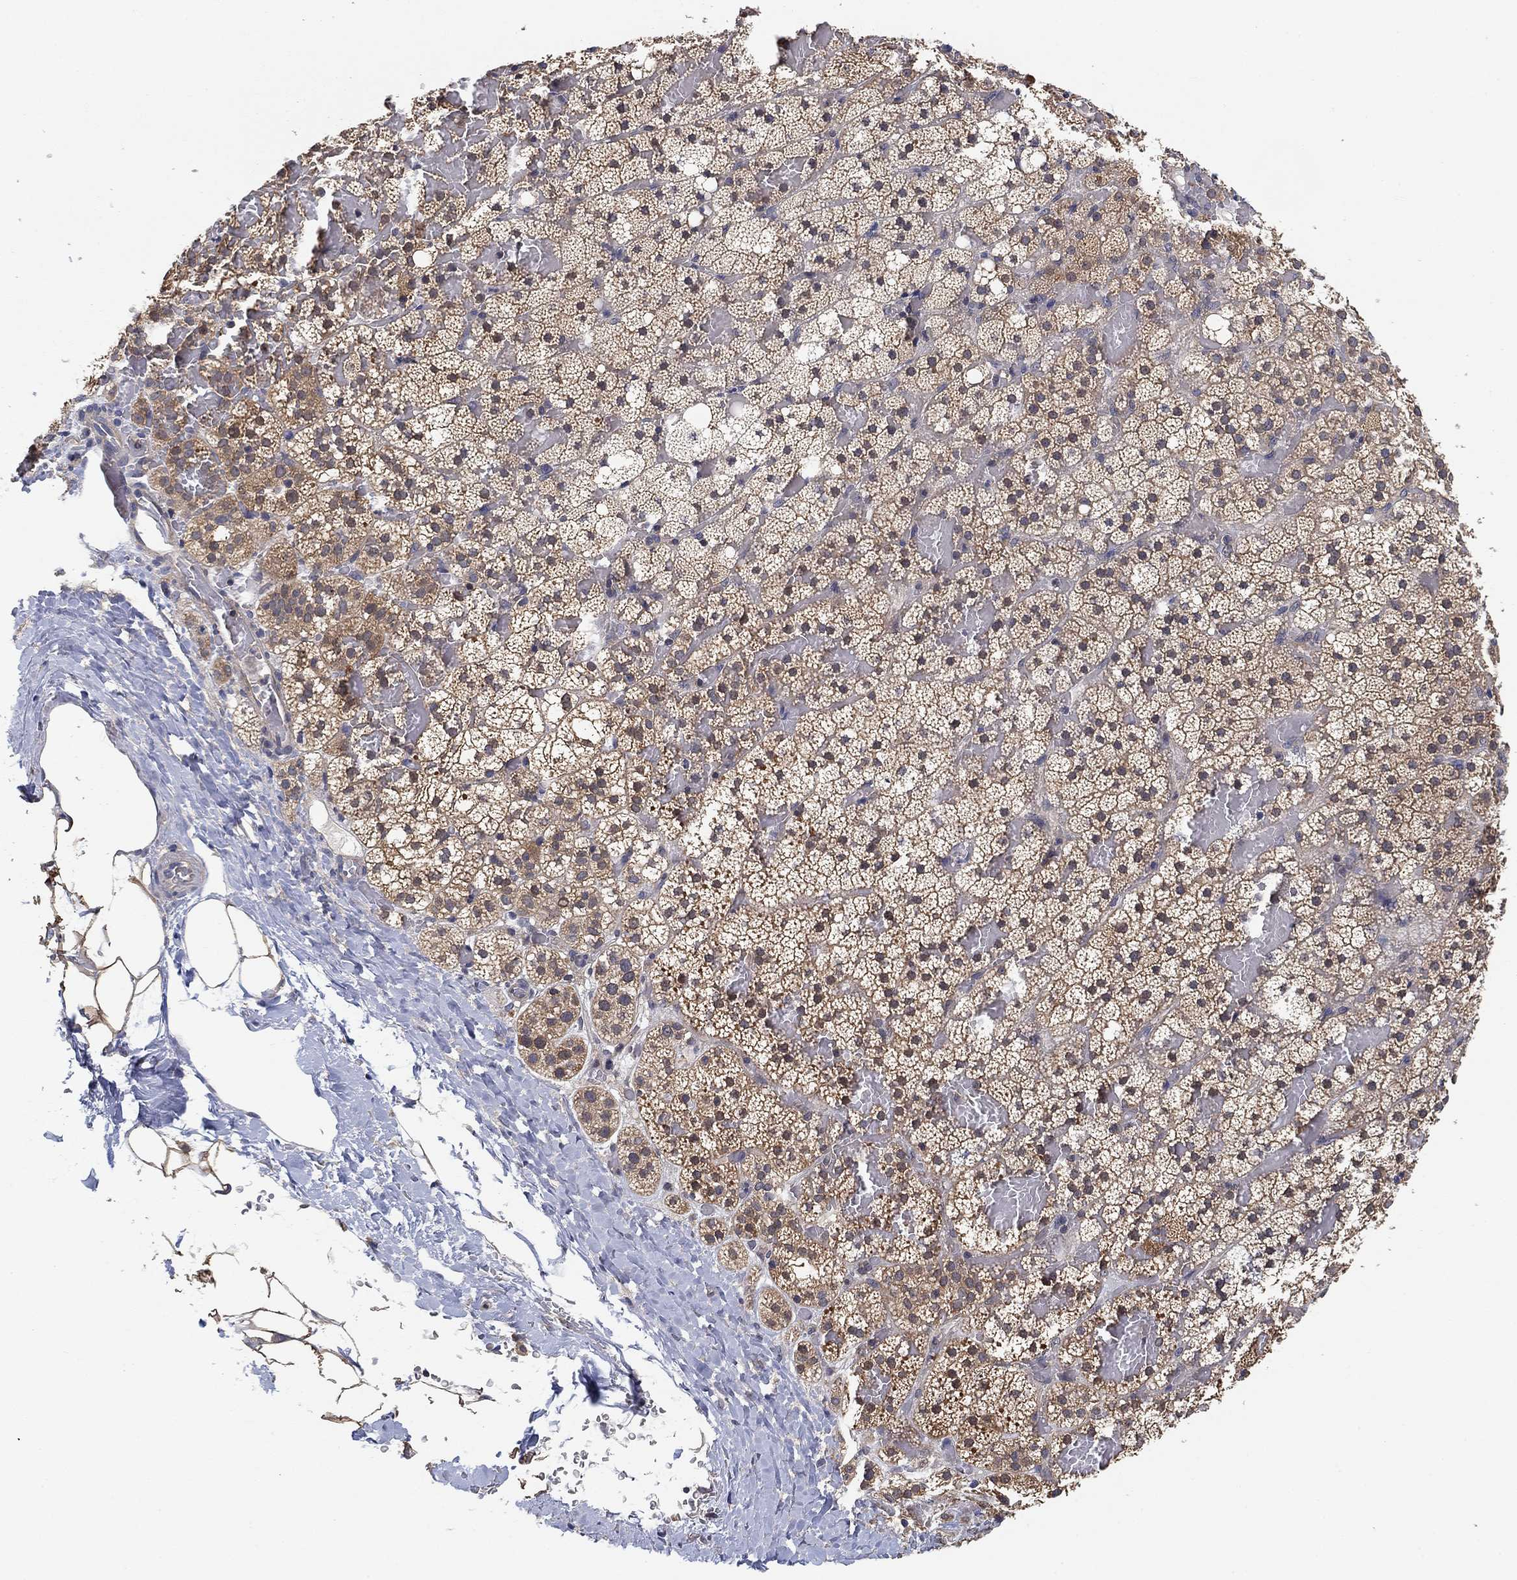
{"staining": {"intensity": "weak", "quantity": "25%-75%", "location": "cytoplasmic/membranous"}, "tissue": "adrenal gland", "cell_type": "Glandular cells", "image_type": "normal", "snomed": [{"axis": "morphology", "description": "Normal tissue, NOS"}, {"axis": "topography", "description": "Adrenal gland"}], "caption": "A brown stain highlights weak cytoplasmic/membranous expression of a protein in glandular cells of normal adrenal gland. Using DAB (brown) and hematoxylin (blue) stains, captured at high magnification using brightfield microscopy.", "gene": "CCDC43", "patient": {"sex": "male", "age": 53}}